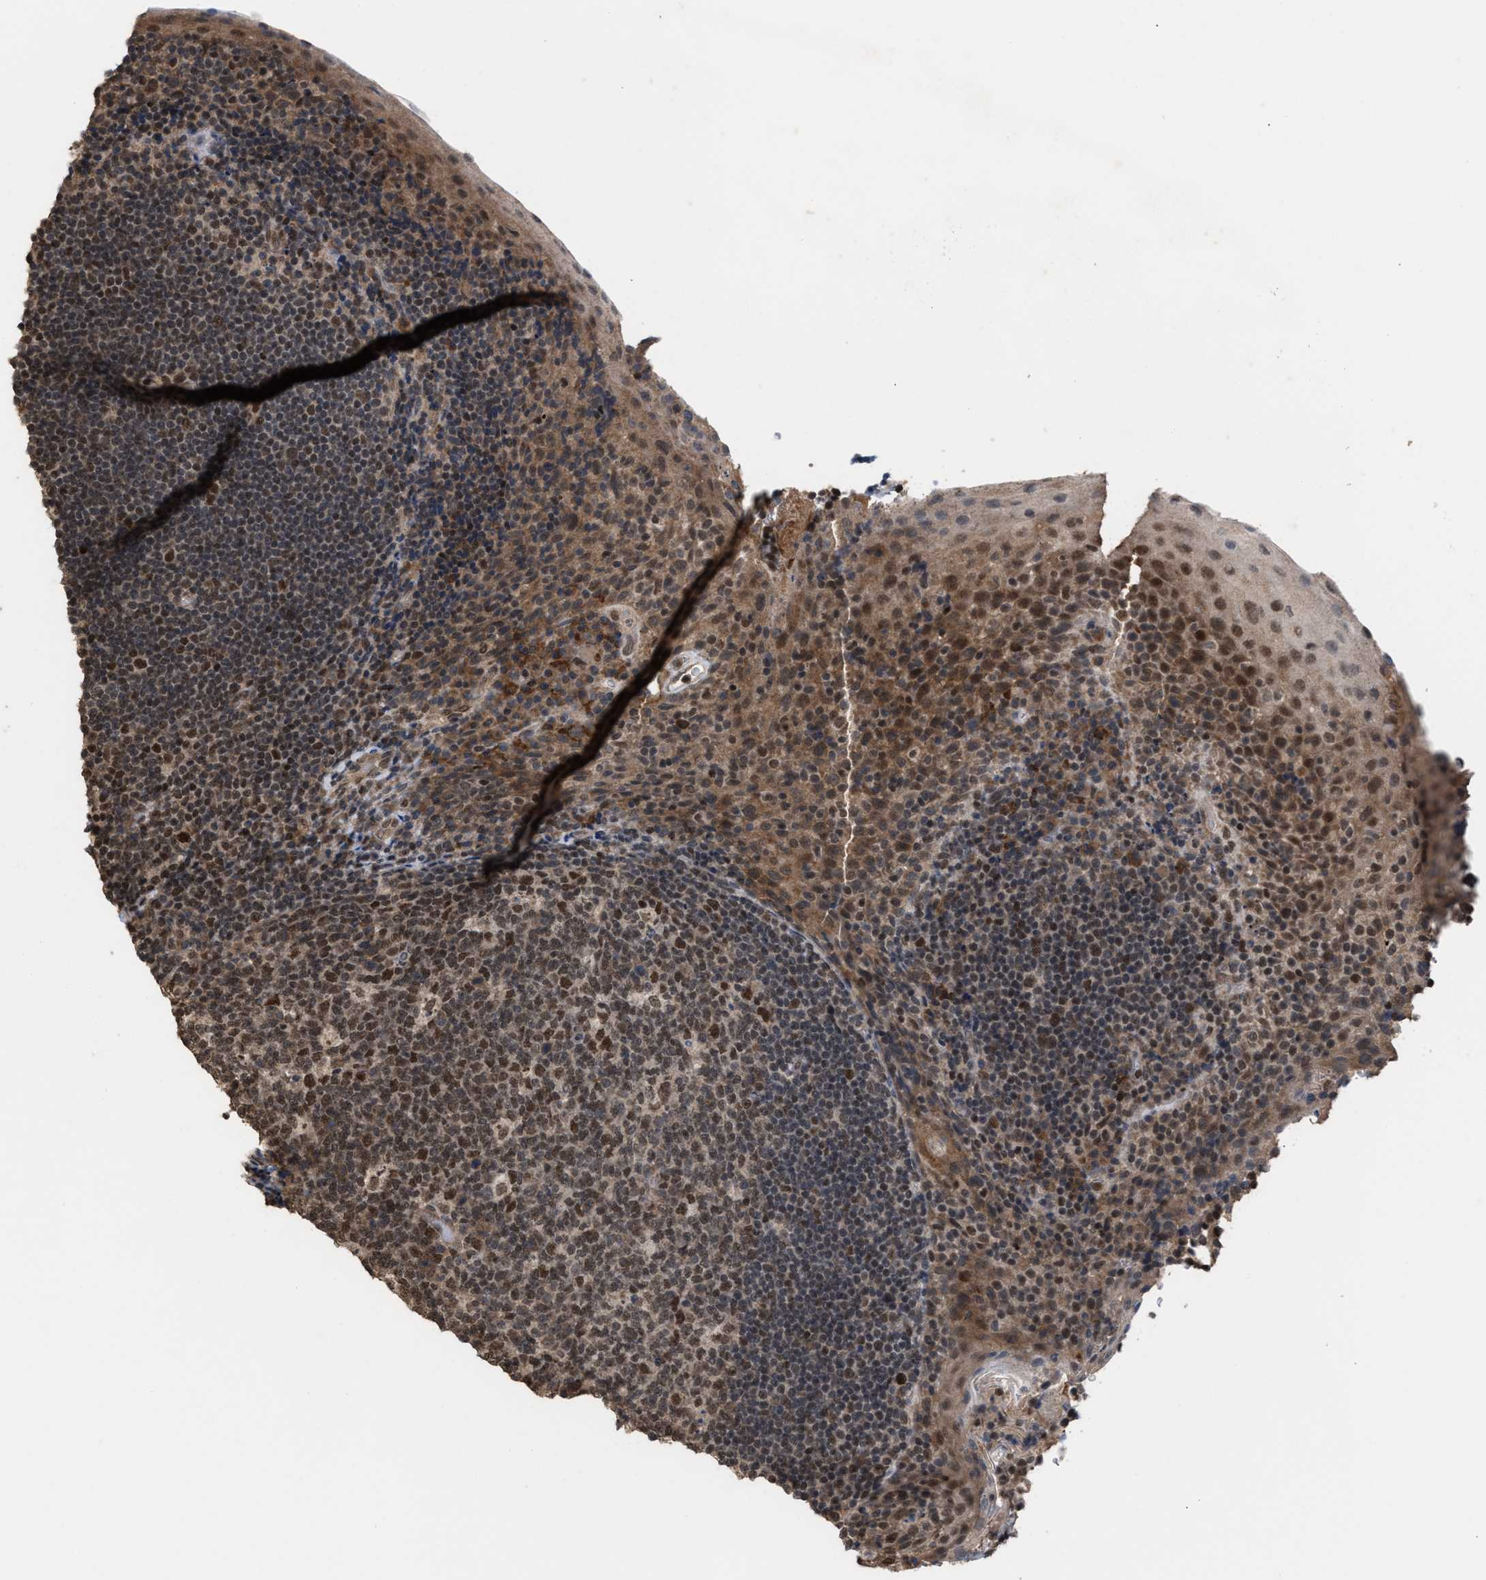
{"staining": {"intensity": "moderate", "quantity": ">75%", "location": "cytoplasmic/membranous,nuclear"}, "tissue": "tonsil", "cell_type": "Germinal center cells", "image_type": "normal", "snomed": [{"axis": "morphology", "description": "Normal tissue, NOS"}, {"axis": "topography", "description": "Tonsil"}], "caption": "Tonsil stained with a brown dye exhibits moderate cytoplasmic/membranous,nuclear positive expression in about >75% of germinal center cells.", "gene": "C9orf78", "patient": {"sex": "male", "age": 17}}